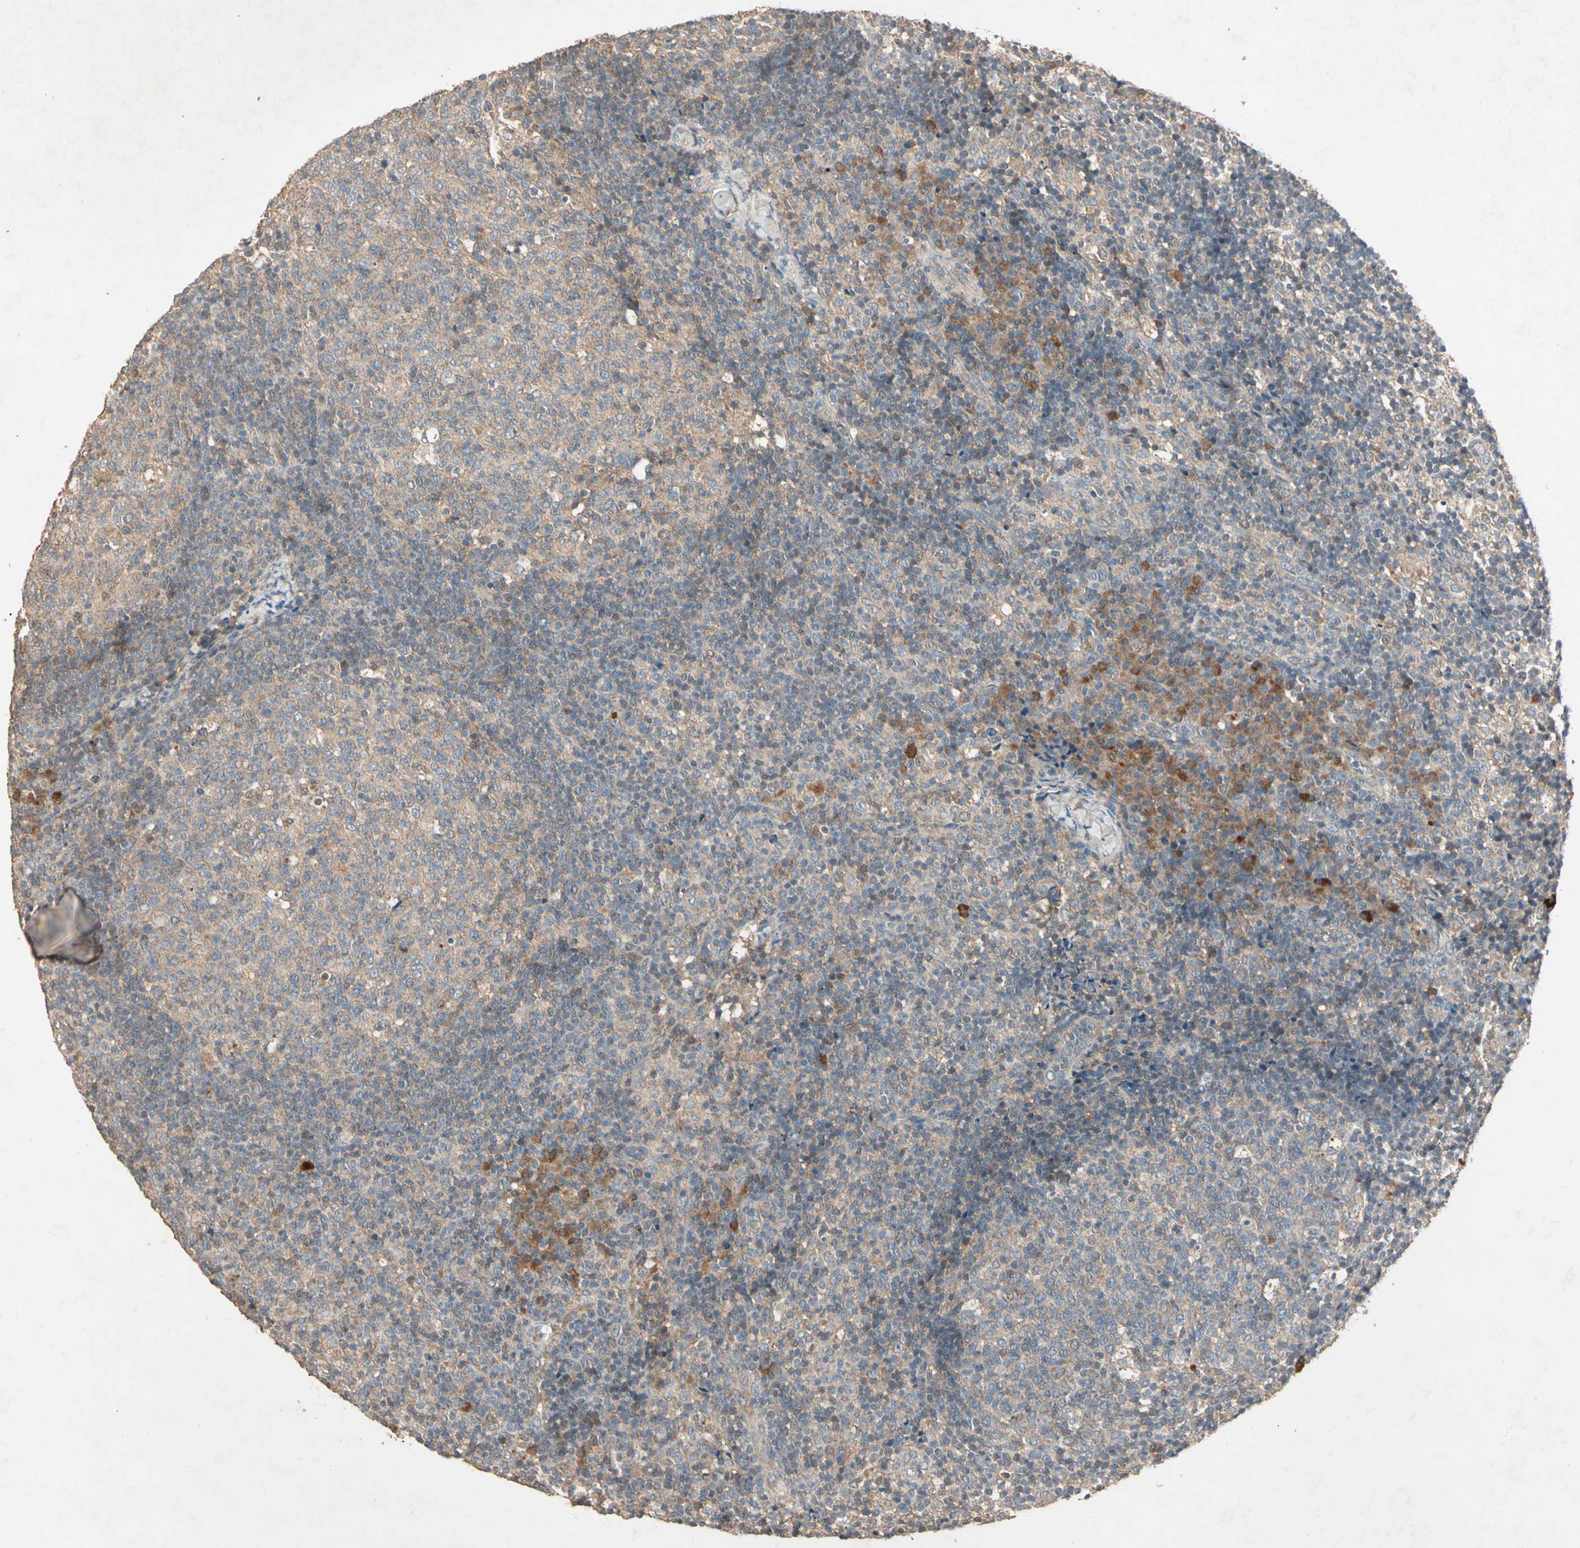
{"staining": {"intensity": "weak", "quantity": "25%-75%", "location": "cytoplasmic/membranous"}, "tissue": "lymph node", "cell_type": "Germinal center cells", "image_type": "normal", "snomed": [{"axis": "morphology", "description": "Normal tissue, NOS"}, {"axis": "morphology", "description": "Inflammation, NOS"}, {"axis": "topography", "description": "Lymph node"}], "caption": "This image reveals immunohistochemistry (IHC) staining of unremarkable lymph node, with low weak cytoplasmic/membranous positivity in approximately 25%-75% of germinal center cells.", "gene": "GPLD1", "patient": {"sex": "male", "age": 55}}